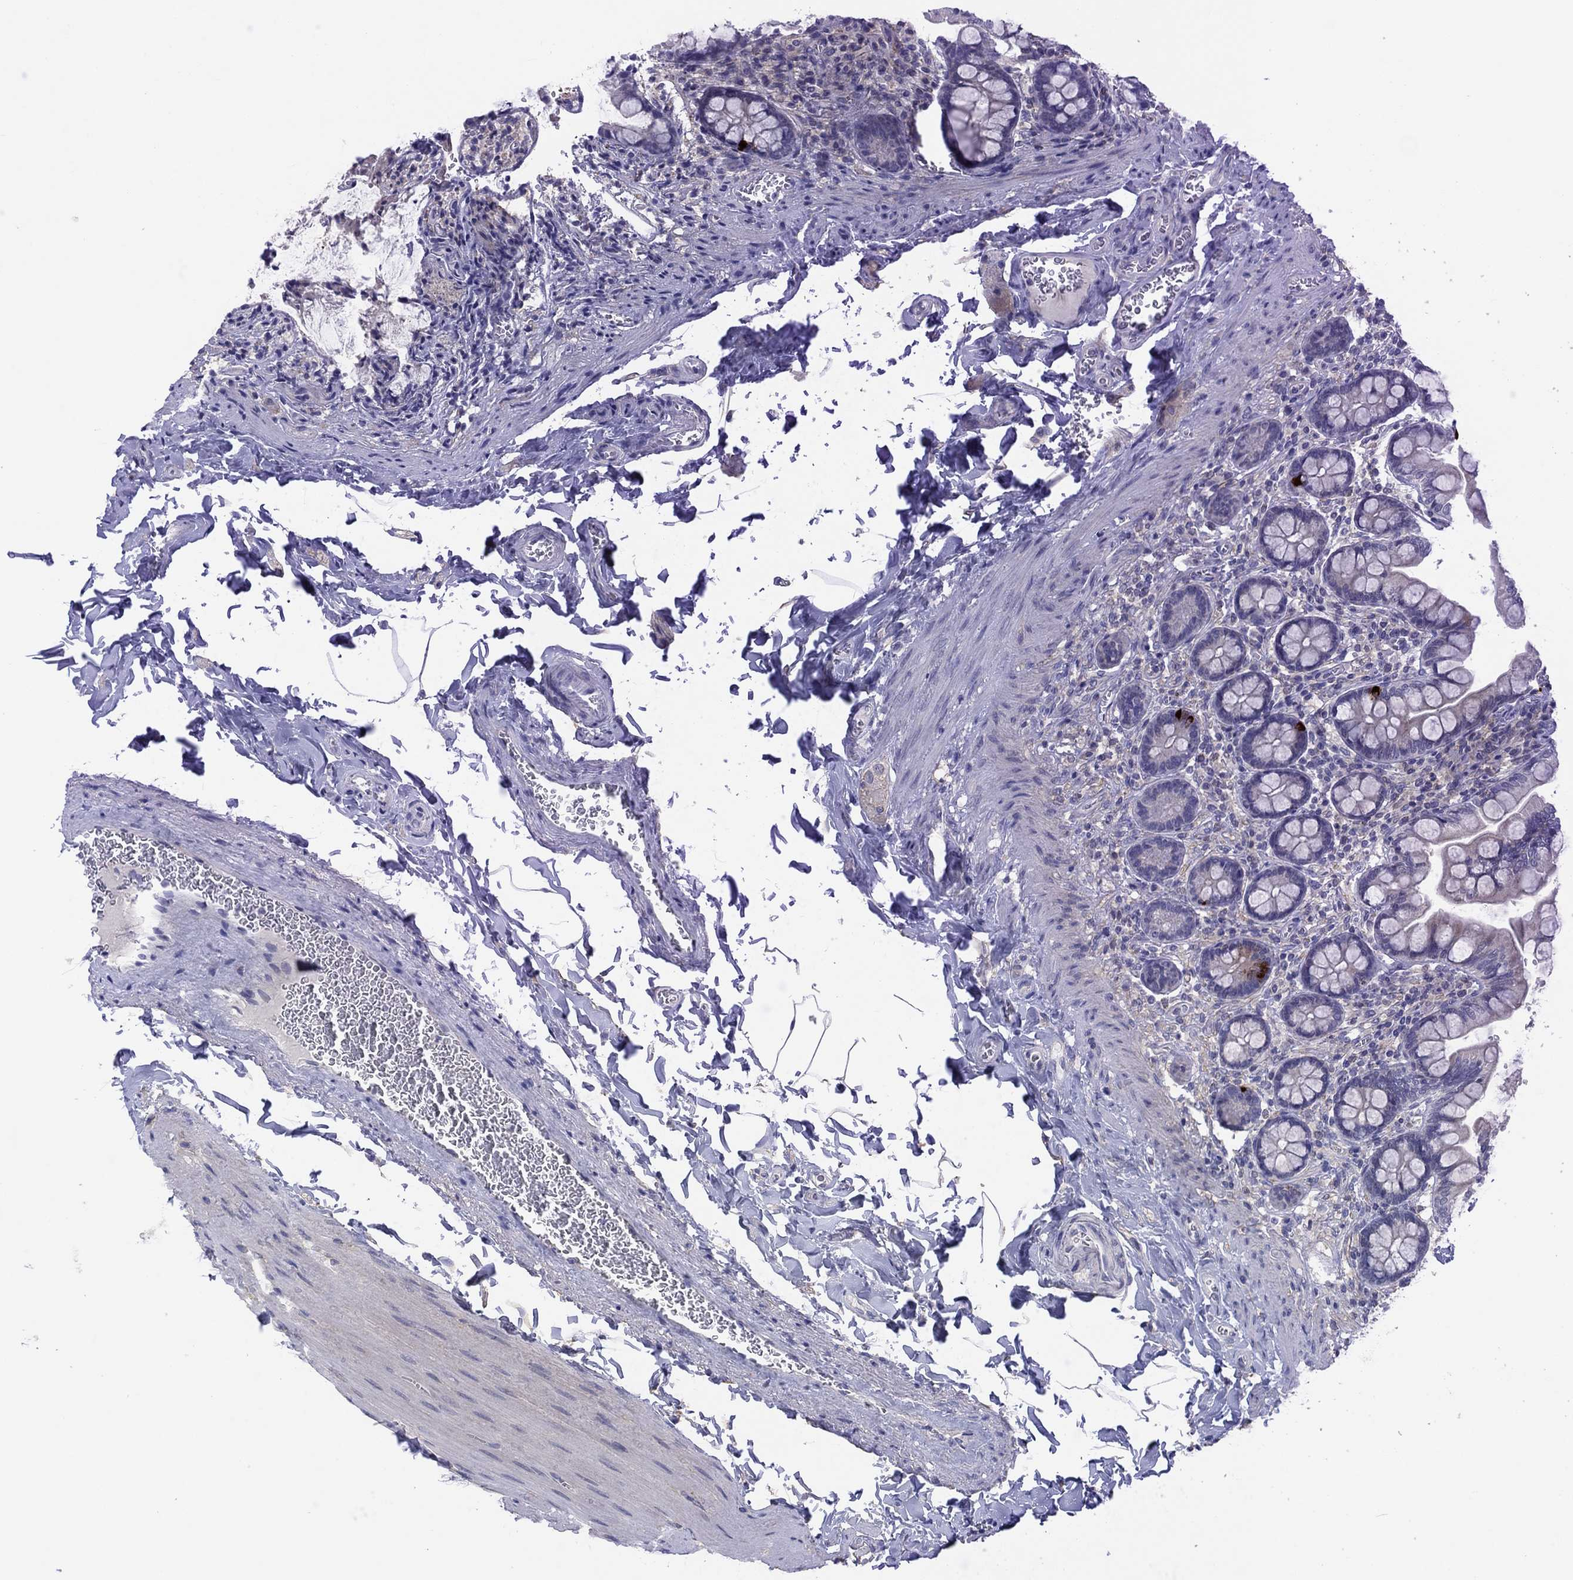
{"staining": {"intensity": "strong", "quantity": "<25%", "location": "cytoplasmic/membranous"}, "tissue": "small intestine", "cell_type": "Glandular cells", "image_type": "normal", "snomed": [{"axis": "morphology", "description": "Normal tissue, NOS"}, {"axis": "topography", "description": "Small intestine"}], "caption": "Strong cytoplasmic/membranous expression for a protein is present in about <25% of glandular cells of unremarkable small intestine using IHC.", "gene": "CYP2B6", "patient": {"sex": "female", "age": 56}}